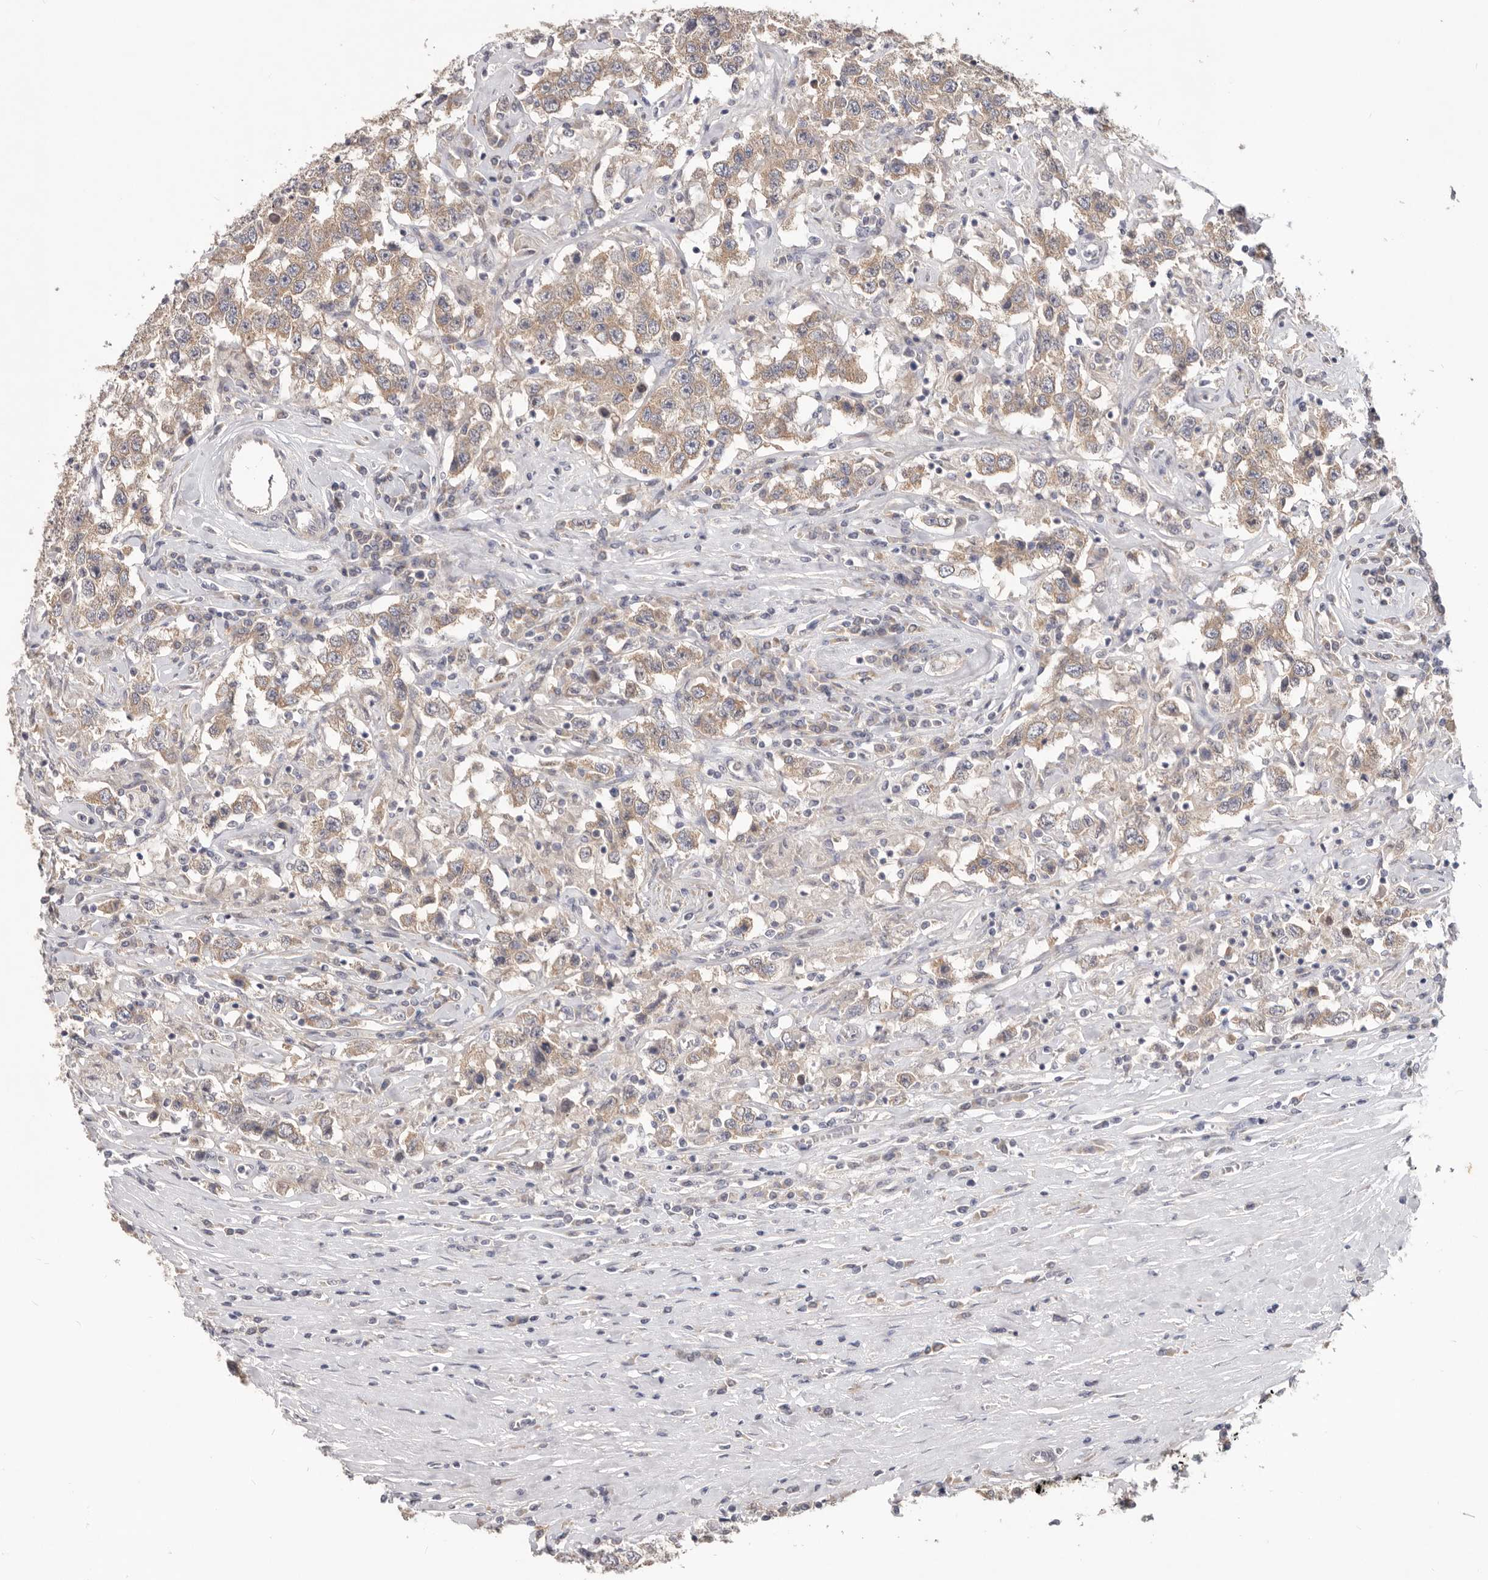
{"staining": {"intensity": "moderate", "quantity": ">75%", "location": "cytoplasmic/membranous"}, "tissue": "testis cancer", "cell_type": "Tumor cells", "image_type": "cancer", "snomed": [{"axis": "morphology", "description": "Seminoma, NOS"}, {"axis": "topography", "description": "Testis"}], "caption": "High-power microscopy captured an immunohistochemistry micrograph of testis cancer, revealing moderate cytoplasmic/membranous expression in about >75% of tumor cells.", "gene": "WDR77", "patient": {"sex": "male", "age": 41}}